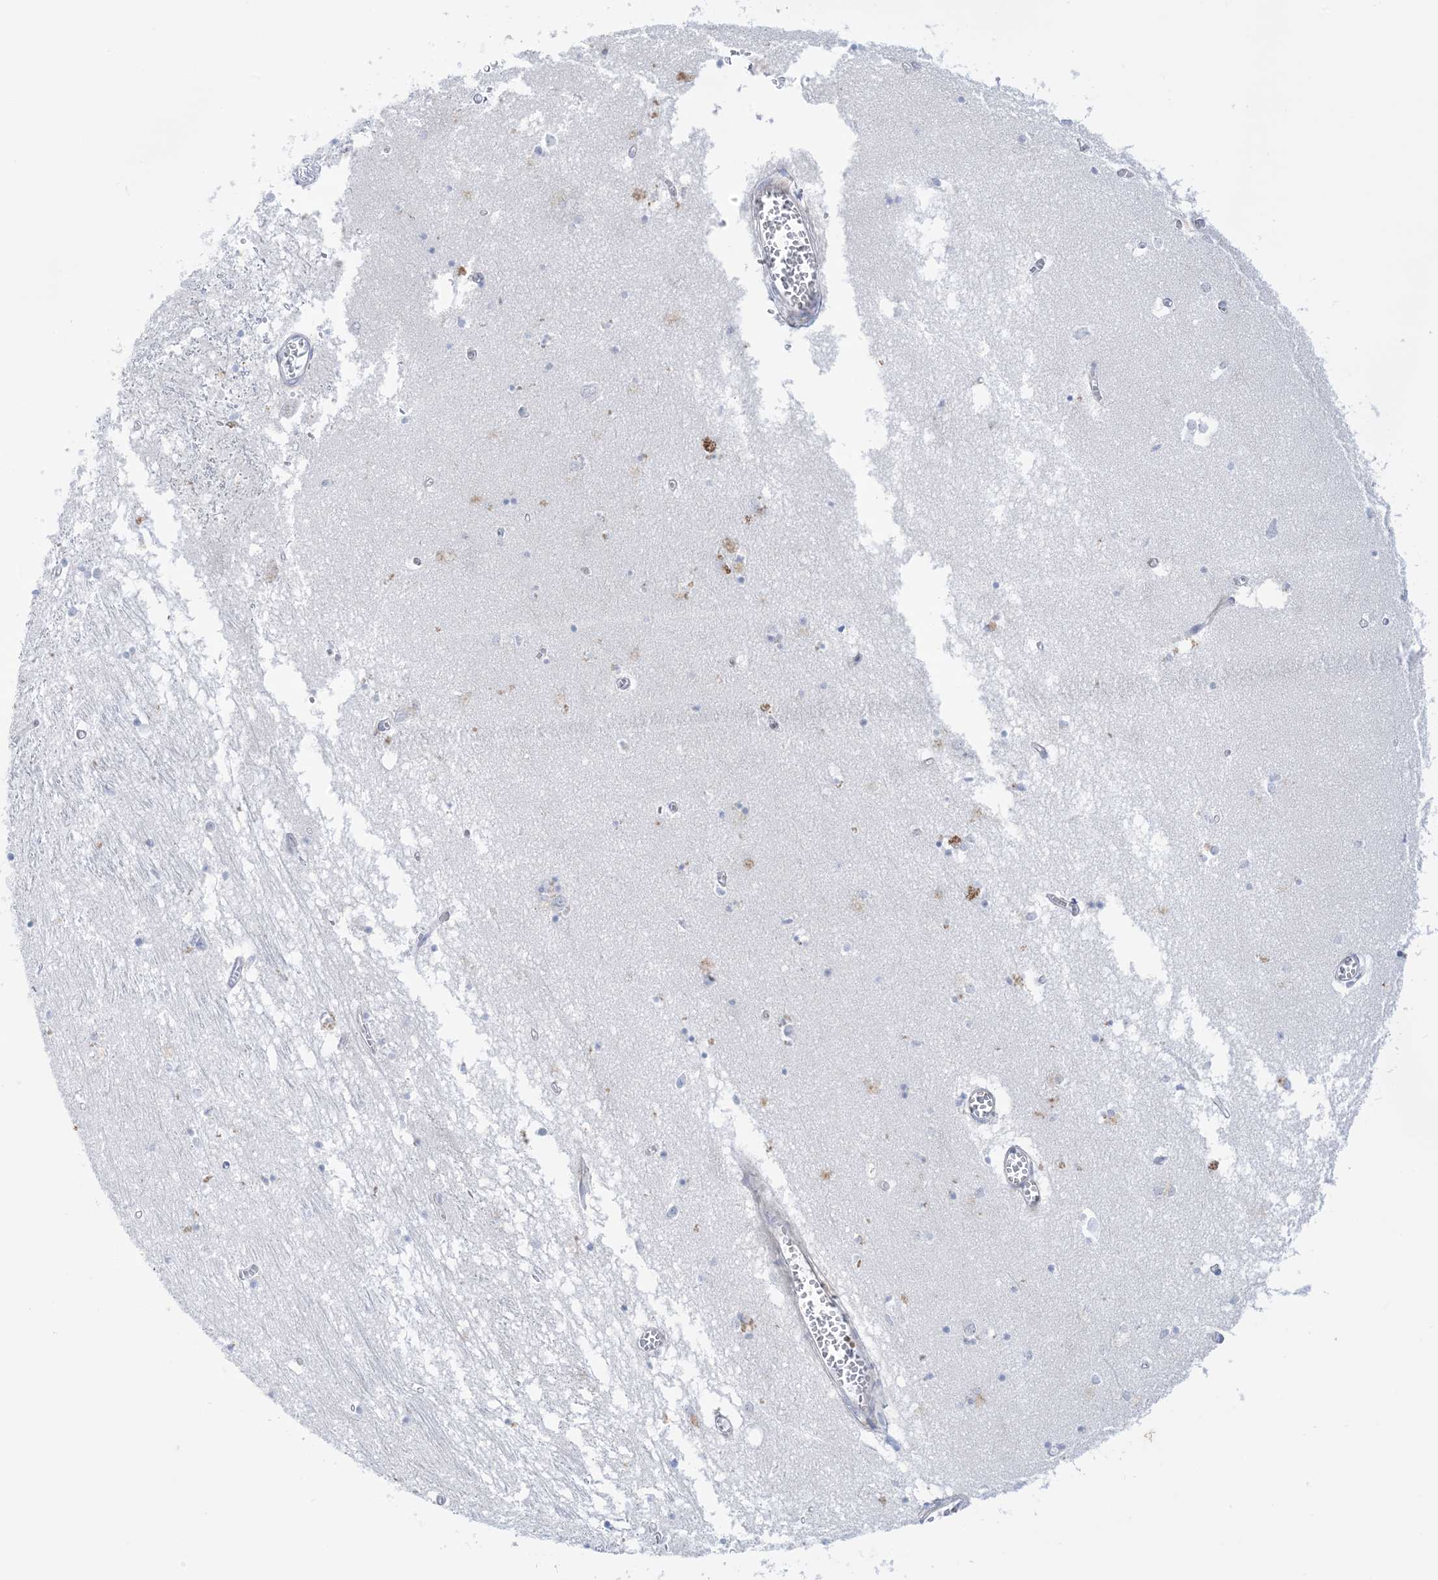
{"staining": {"intensity": "negative", "quantity": "none", "location": "none"}, "tissue": "hippocampus", "cell_type": "Glial cells", "image_type": "normal", "snomed": [{"axis": "morphology", "description": "Normal tissue, NOS"}, {"axis": "topography", "description": "Hippocampus"}], "caption": "This photomicrograph is of unremarkable hippocampus stained with immunohistochemistry (IHC) to label a protein in brown with the nuclei are counter-stained blue. There is no positivity in glial cells.", "gene": "ATP11C", "patient": {"sex": "male", "age": 70}}